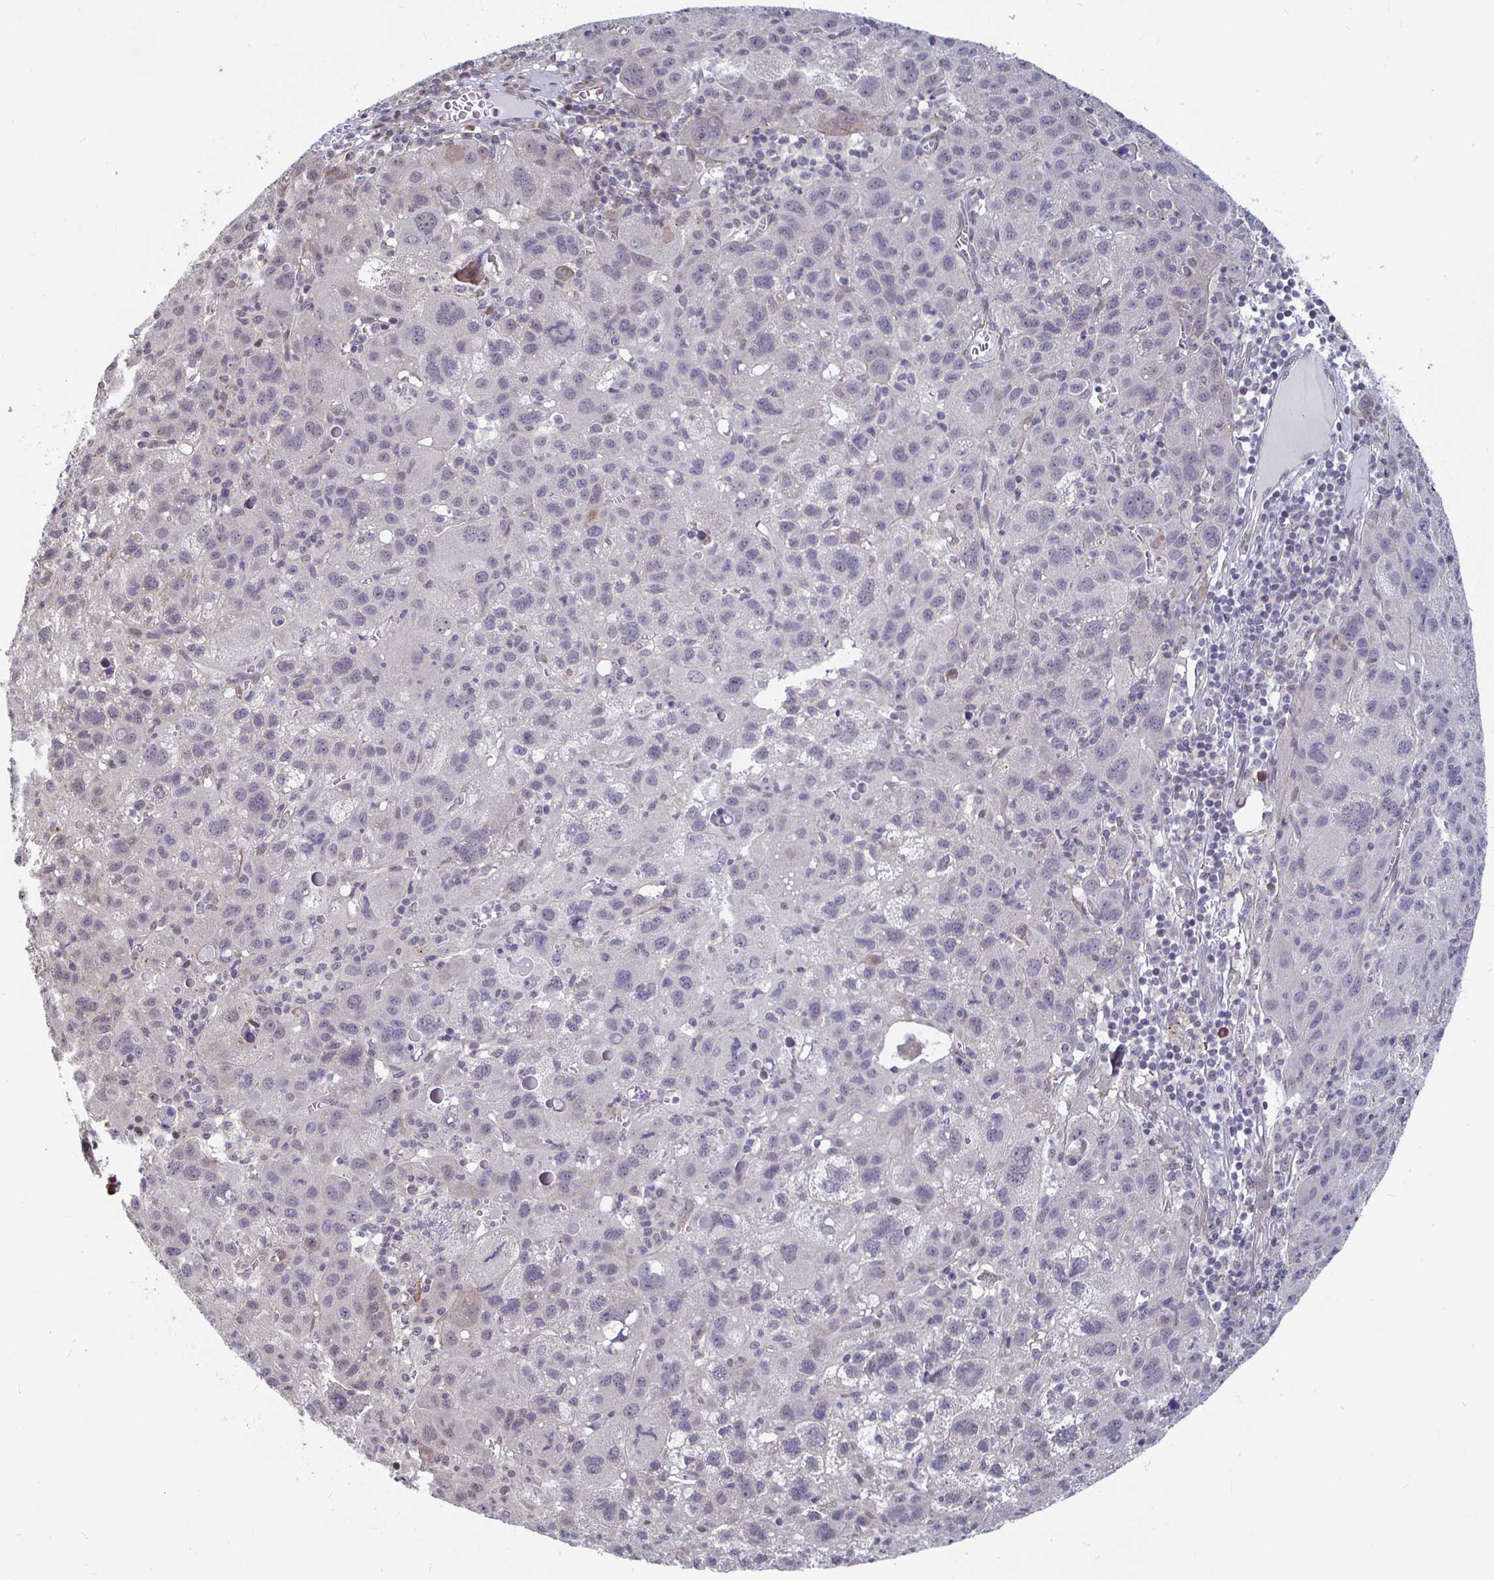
{"staining": {"intensity": "negative", "quantity": "none", "location": "none"}, "tissue": "liver cancer", "cell_type": "Tumor cells", "image_type": "cancer", "snomed": [{"axis": "morphology", "description": "Carcinoma, Hepatocellular, NOS"}, {"axis": "topography", "description": "Liver"}], "caption": "A histopathology image of liver cancer (hepatocellular carcinoma) stained for a protein reveals no brown staining in tumor cells. Brightfield microscopy of immunohistochemistry stained with DAB (brown) and hematoxylin (blue), captured at high magnification.", "gene": "CAPN11", "patient": {"sex": "female", "age": 77}}